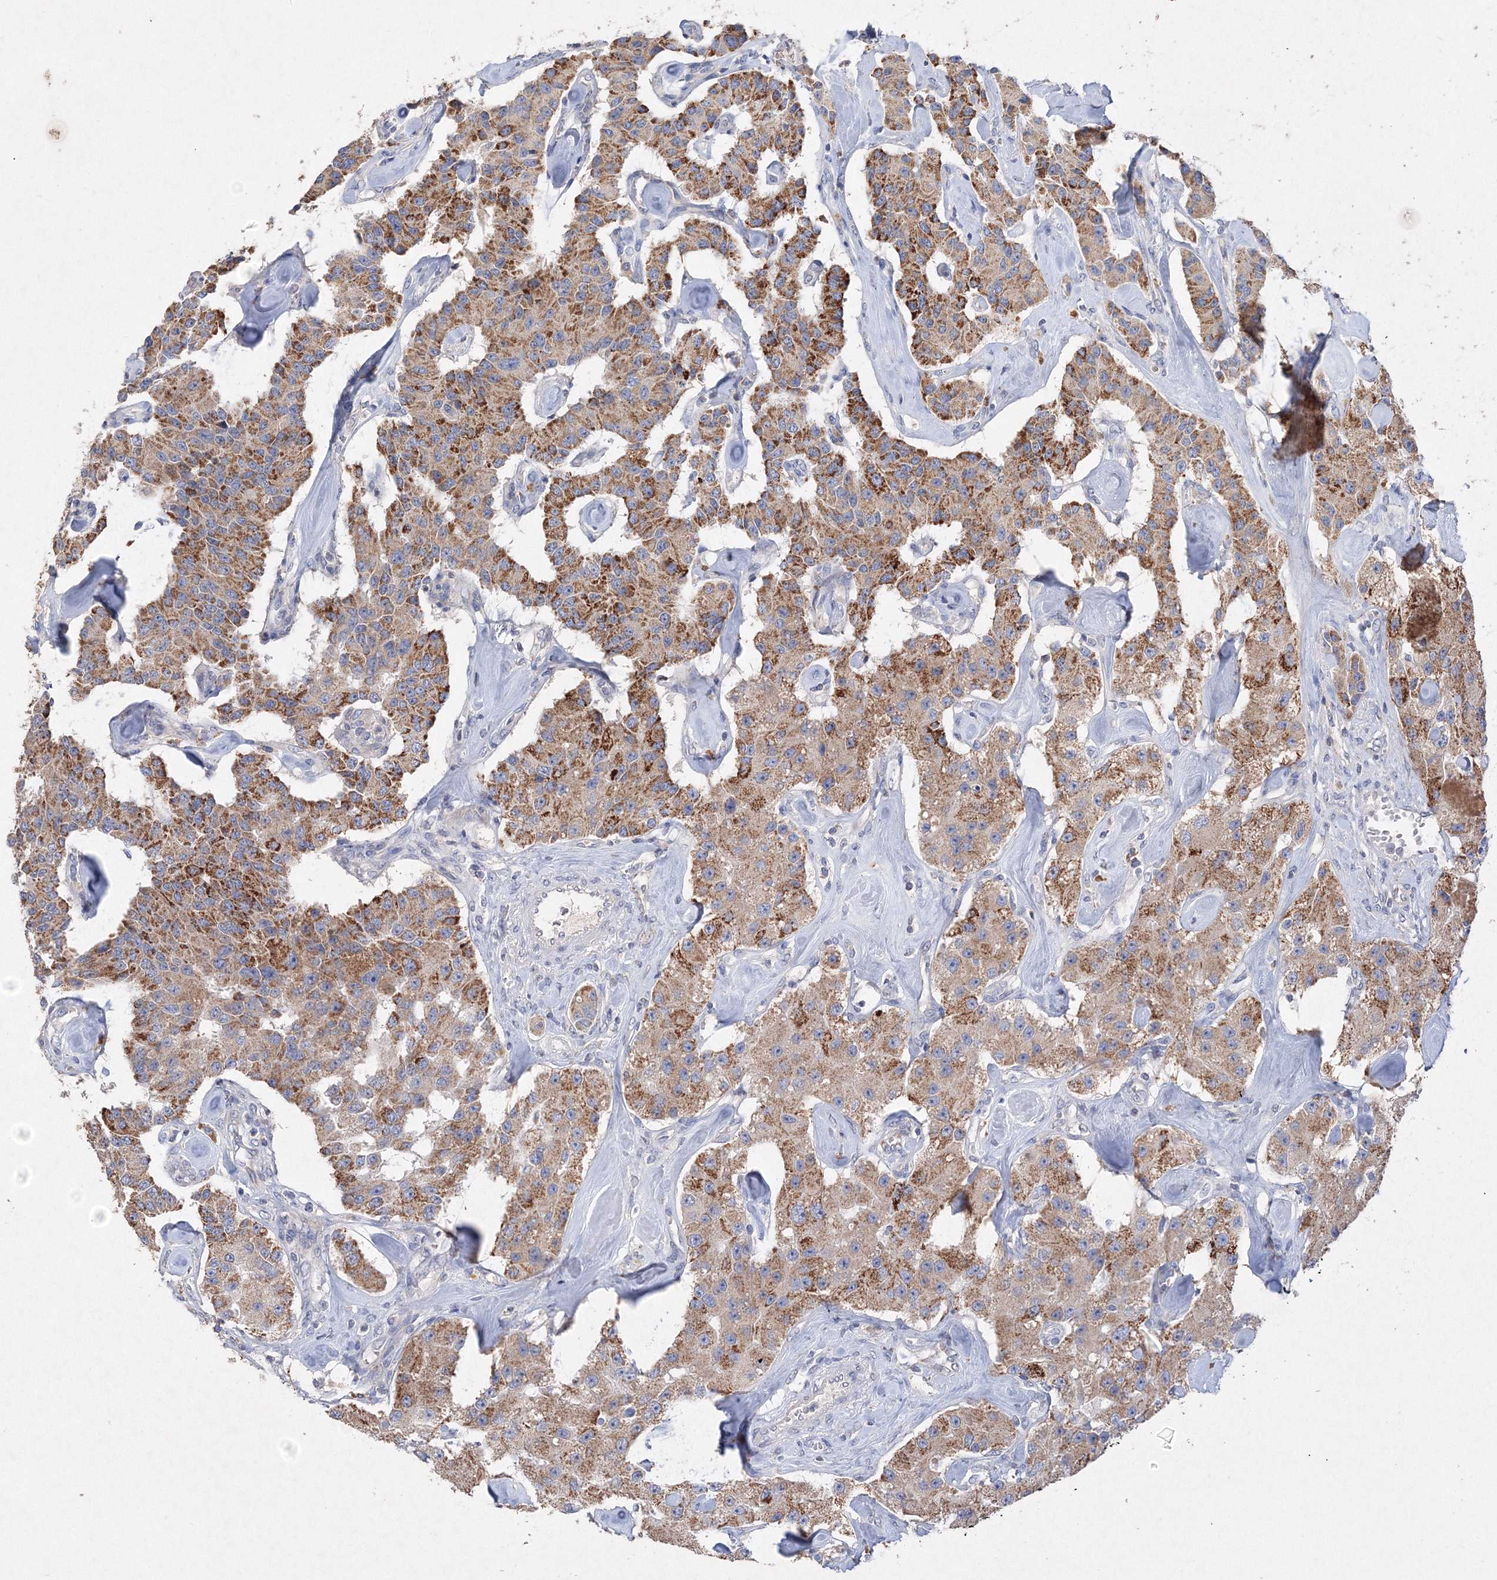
{"staining": {"intensity": "moderate", "quantity": "25%-75%", "location": "cytoplasmic/membranous"}, "tissue": "carcinoid", "cell_type": "Tumor cells", "image_type": "cancer", "snomed": [{"axis": "morphology", "description": "Carcinoid, malignant, NOS"}, {"axis": "topography", "description": "Pancreas"}], "caption": "Protein staining by immunohistochemistry demonstrates moderate cytoplasmic/membranous positivity in approximately 25%-75% of tumor cells in malignant carcinoid.", "gene": "GLS", "patient": {"sex": "male", "age": 41}}